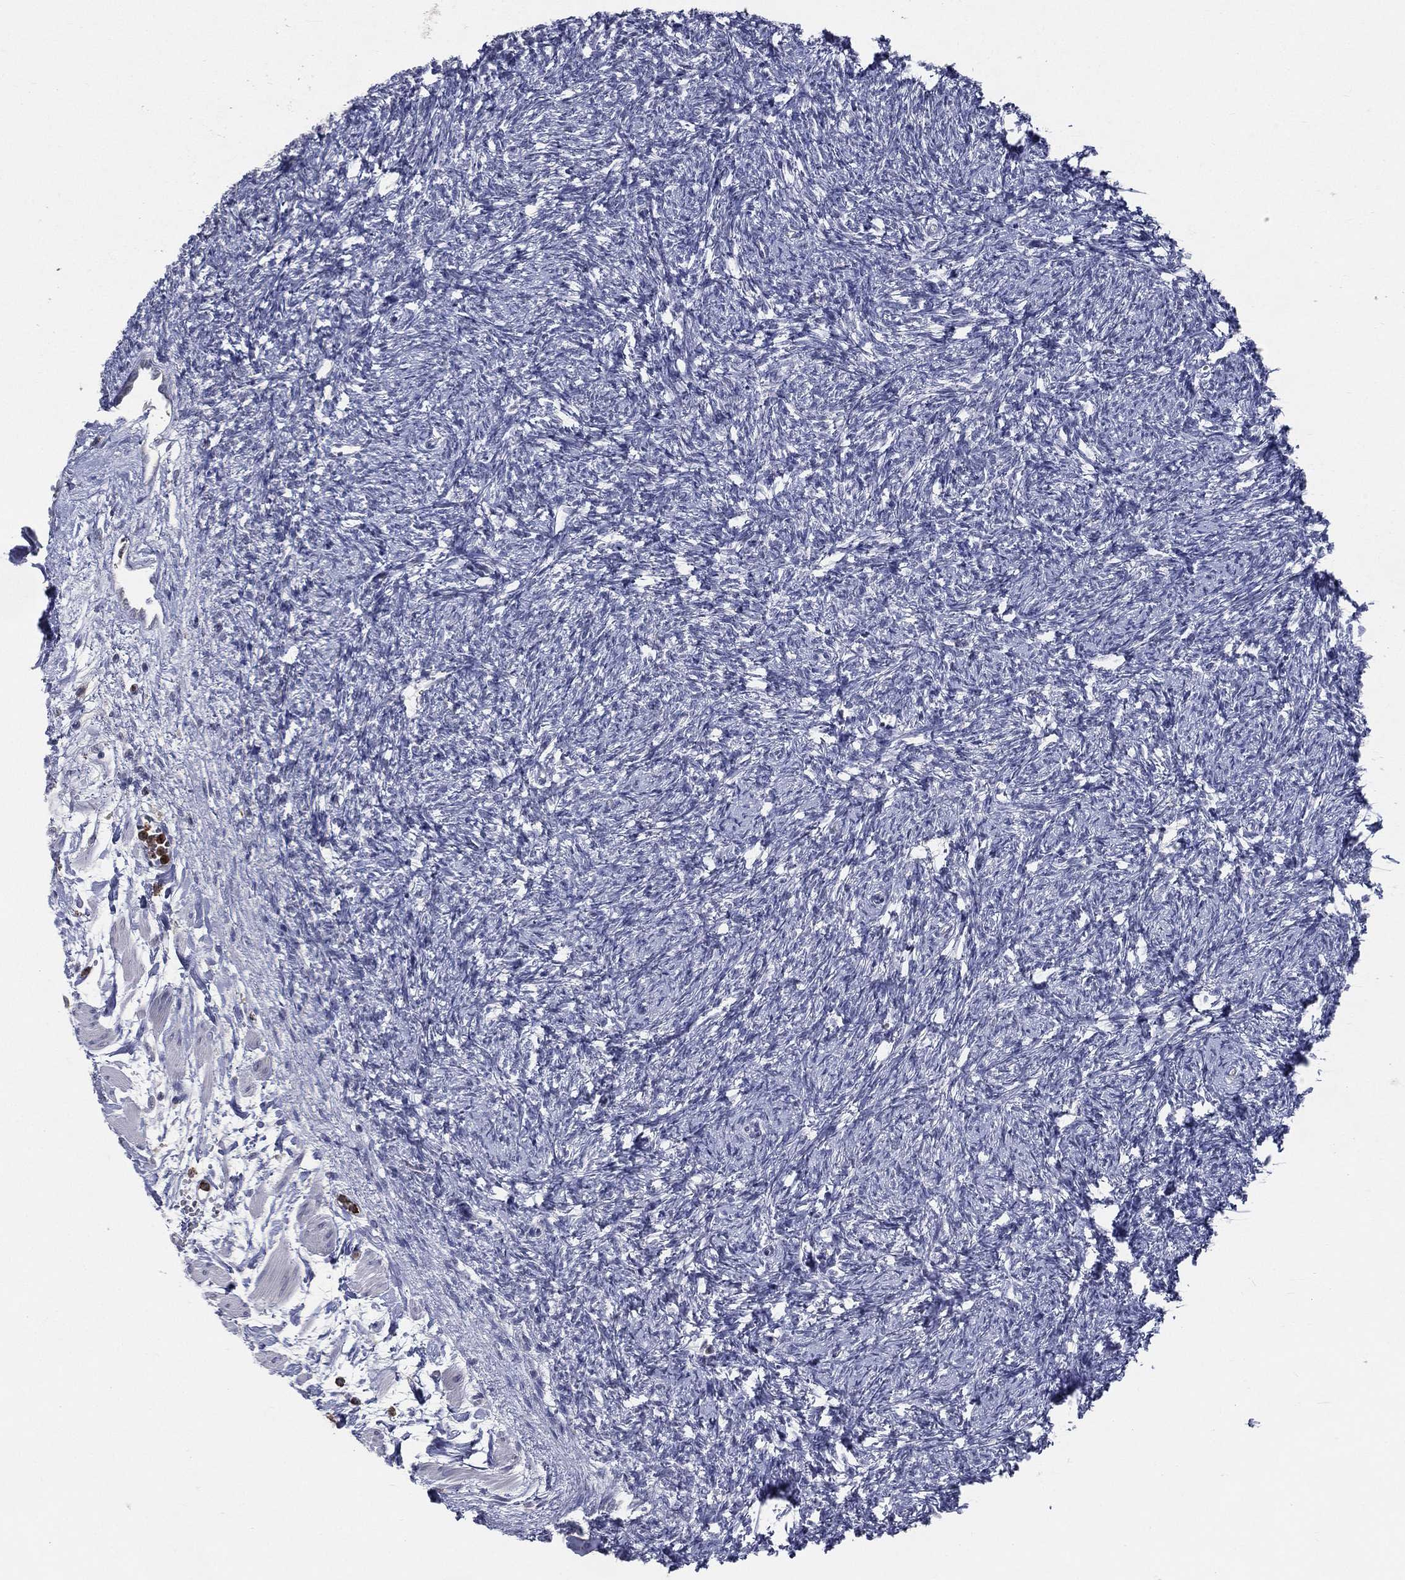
{"staining": {"intensity": "negative", "quantity": "none", "location": "none"}, "tissue": "ovary", "cell_type": "Follicle cells", "image_type": "normal", "snomed": [{"axis": "morphology", "description": "Normal tissue, NOS"}, {"axis": "topography", "description": "Fallopian tube"}, {"axis": "topography", "description": "Ovary"}], "caption": "Protein analysis of benign ovary demonstrates no significant positivity in follicle cells. (DAB IHC with hematoxylin counter stain).", "gene": "EVI2B", "patient": {"sex": "female", "age": 33}}